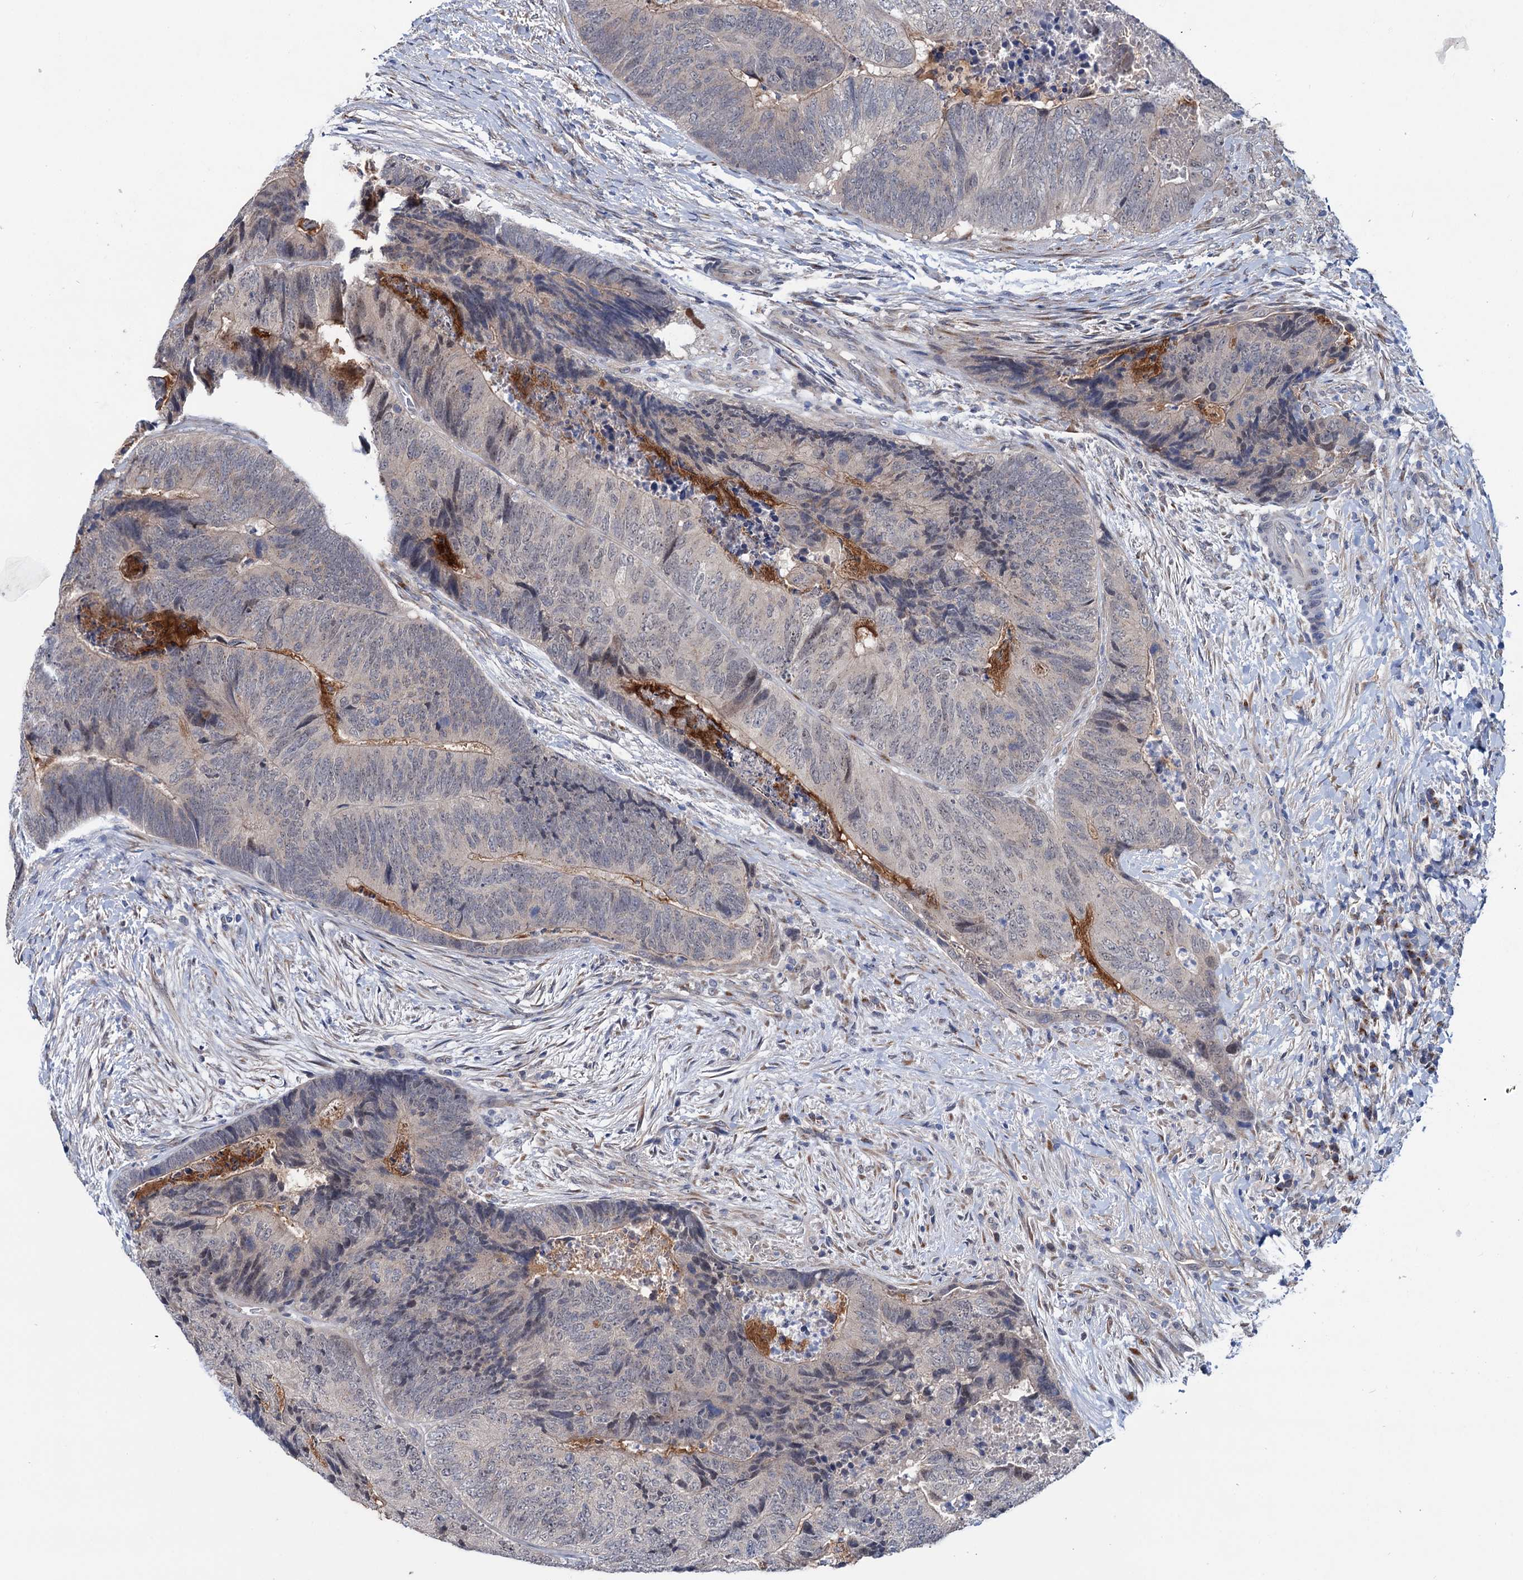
{"staining": {"intensity": "negative", "quantity": "none", "location": "none"}, "tissue": "colorectal cancer", "cell_type": "Tumor cells", "image_type": "cancer", "snomed": [{"axis": "morphology", "description": "Adenocarcinoma, NOS"}, {"axis": "topography", "description": "Colon"}], "caption": "There is no significant expression in tumor cells of colorectal adenocarcinoma.", "gene": "EYA4", "patient": {"sex": "female", "age": 67}}